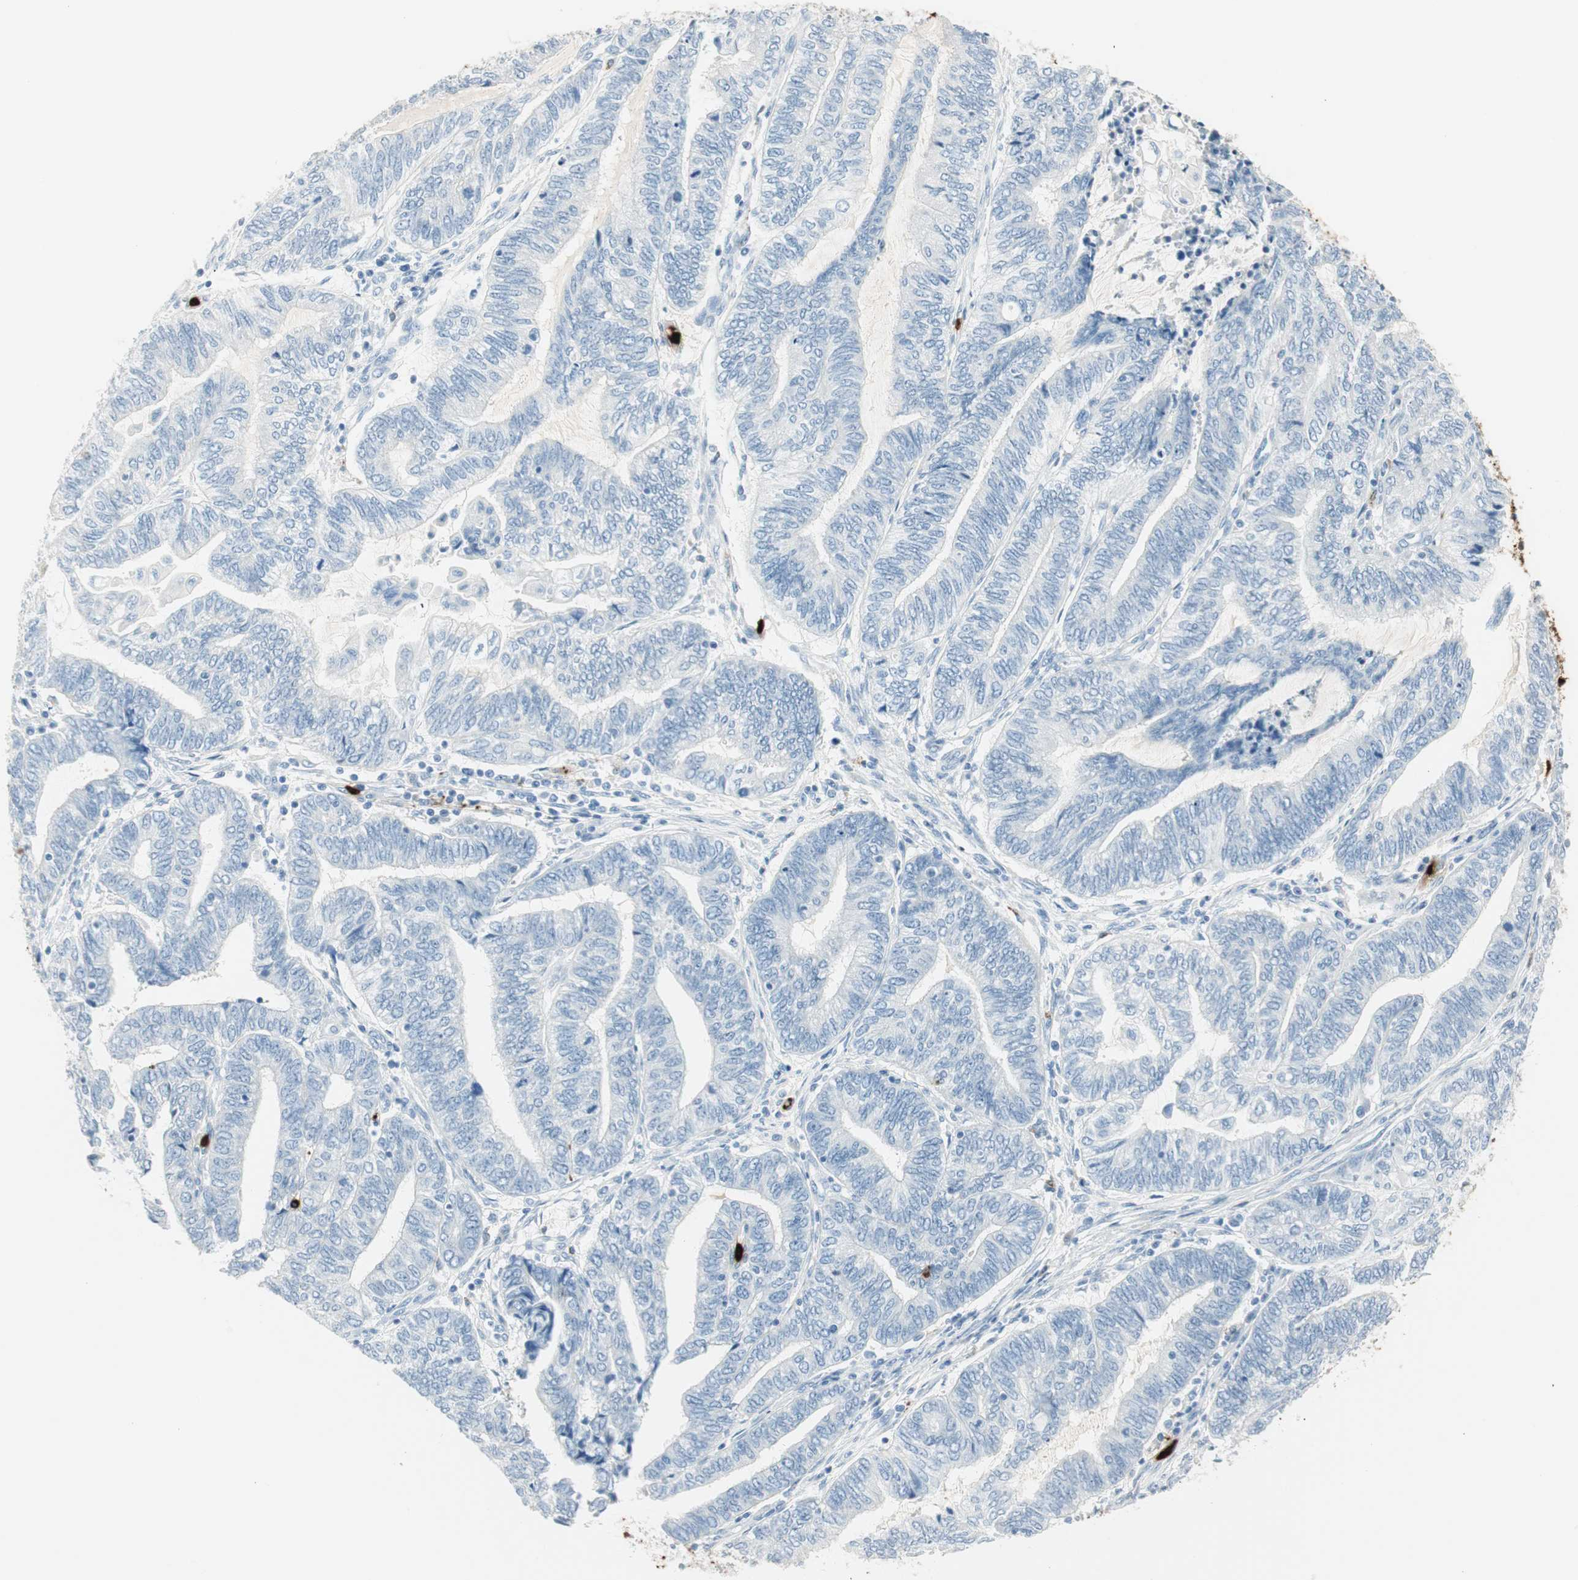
{"staining": {"intensity": "negative", "quantity": "none", "location": "none"}, "tissue": "endometrial cancer", "cell_type": "Tumor cells", "image_type": "cancer", "snomed": [{"axis": "morphology", "description": "Adenocarcinoma, NOS"}, {"axis": "topography", "description": "Uterus"}, {"axis": "topography", "description": "Endometrium"}], "caption": "Immunohistochemistry of endometrial cancer (adenocarcinoma) shows no positivity in tumor cells. (DAB immunohistochemistry with hematoxylin counter stain).", "gene": "PRTN3", "patient": {"sex": "female", "age": 70}}